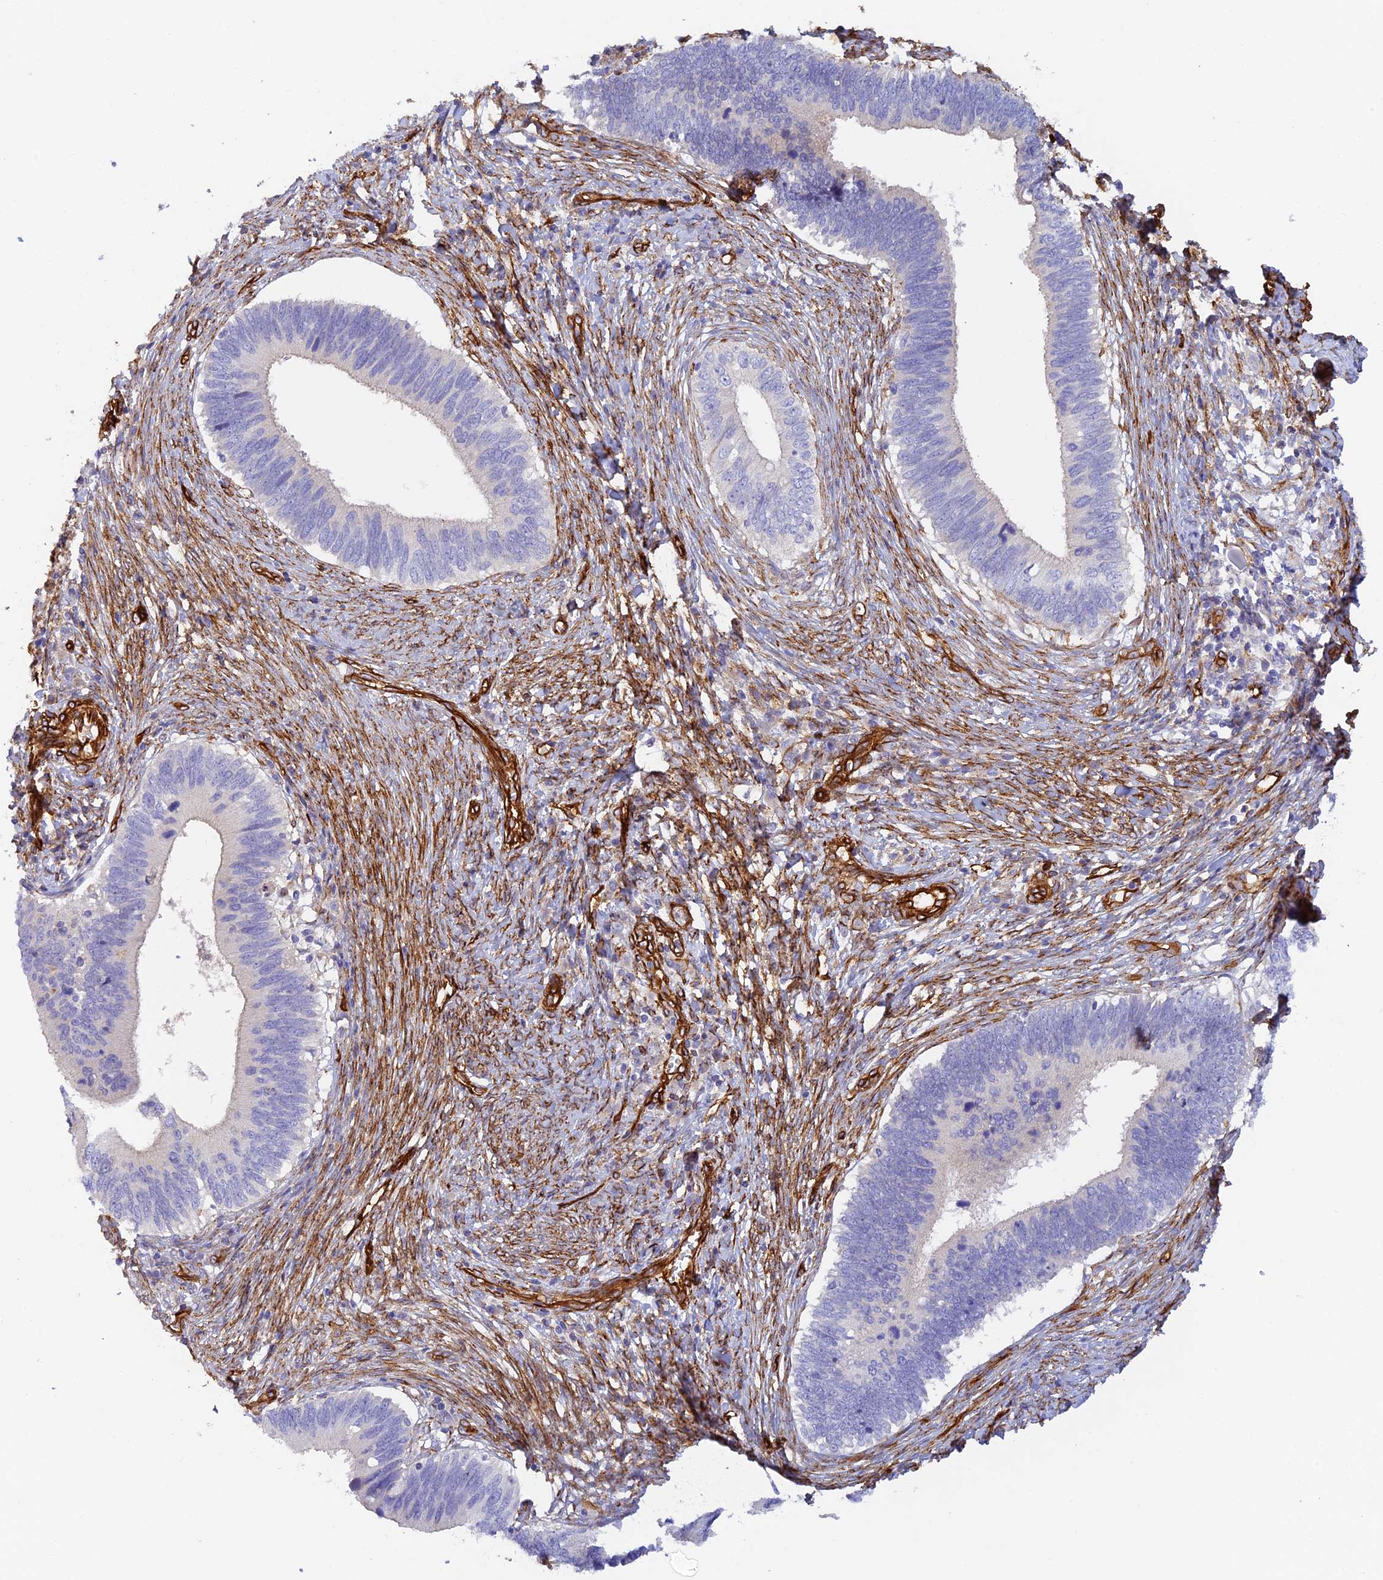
{"staining": {"intensity": "negative", "quantity": "none", "location": "none"}, "tissue": "cervical cancer", "cell_type": "Tumor cells", "image_type": "cancer", "snomed": [{"axis": "morphology", "description": "Adenocarcinoma, NOS"}, {"axis": "topography", "description": "Cervix"}], "caption": "High magnification brightfield microscopy of cervical adenocarcinoma stained with DAB (3,3'-diaminobenzidine) (brown) and counterstained with hematoxylin (blue): tumor cells show no significant expression.", "gene": "MYO9A", "patient": {"sex": "female", "age": 42}}